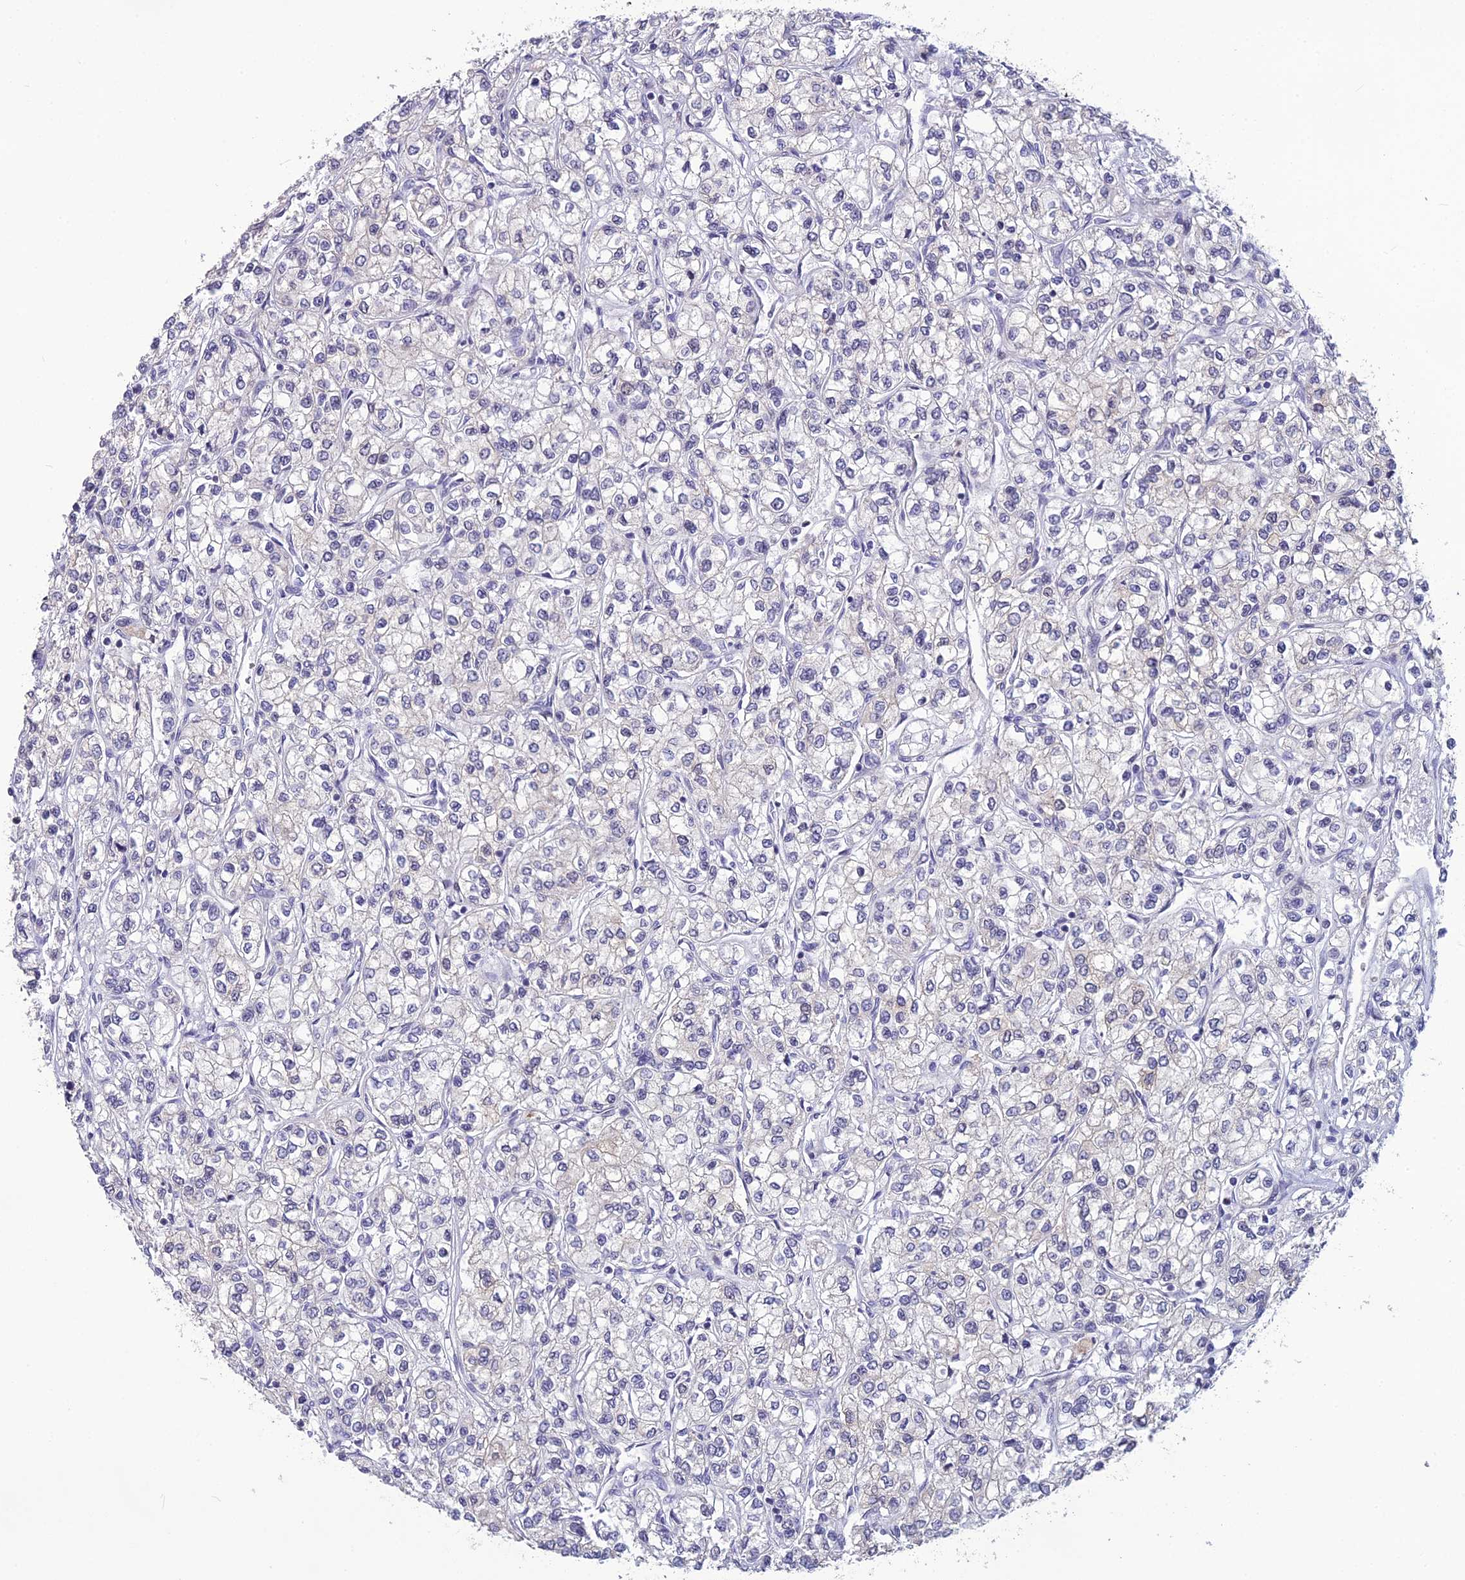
{"staining": {"intensity": "negative", "quantity": "none", "location": "none"}, "tissue": "renal cancer", "cell_type": "Tumor cells", "image_type": "cancer", "snomed": [{"axis": "morphology", "description": "Adenocarcinoma, NOS"}, {"axis": "topography", "description": "Kidney"}], "caption": "DAB (3,3'-diaminobenzidine) immunohistochemical staining of human renal adenocarcinoma exhibits no significant expression in tumor cells.", "gene": "TMEM134", "patient": {"sex": "male", "age": 80}}